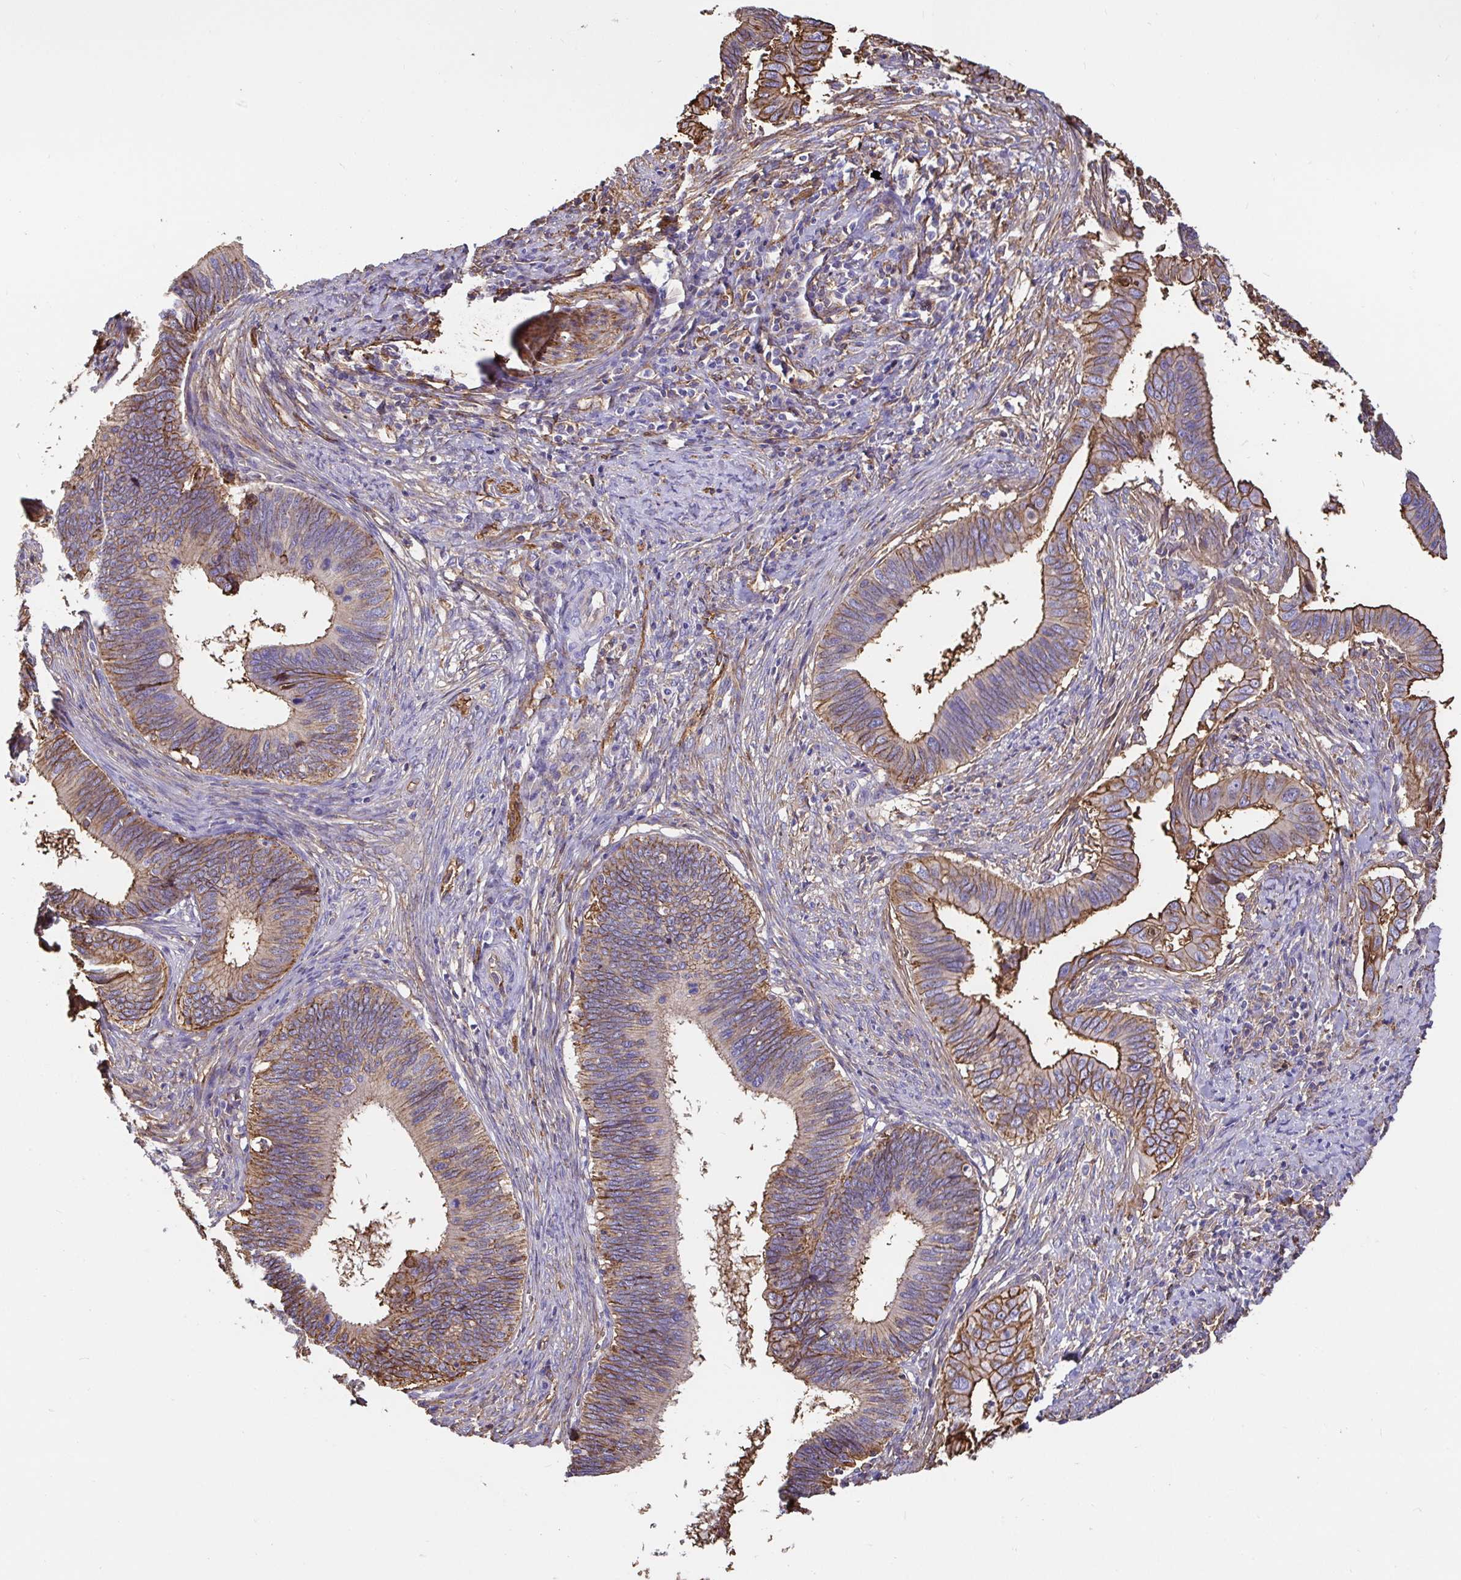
{"staining": {"intensity": "moderate", "quantity": "25%-75%", "location": "cytoplasmic/membranous"}, "tissue": "cervical cancer", "cell_type": "Tumor cells", "image_type": "cancer", "snomed": [{"axis": "morphology", "description": "Adenocarcinoma, NOS"}, {"axis": "topography", "description": "Cervix"}], "caption": "Human adenocarcinoma (cervical) stained with a protein marker displays moderate staining in tumor cells.", "gene": "ANXA2", "patient": {"sex": "female", "age": 42}}